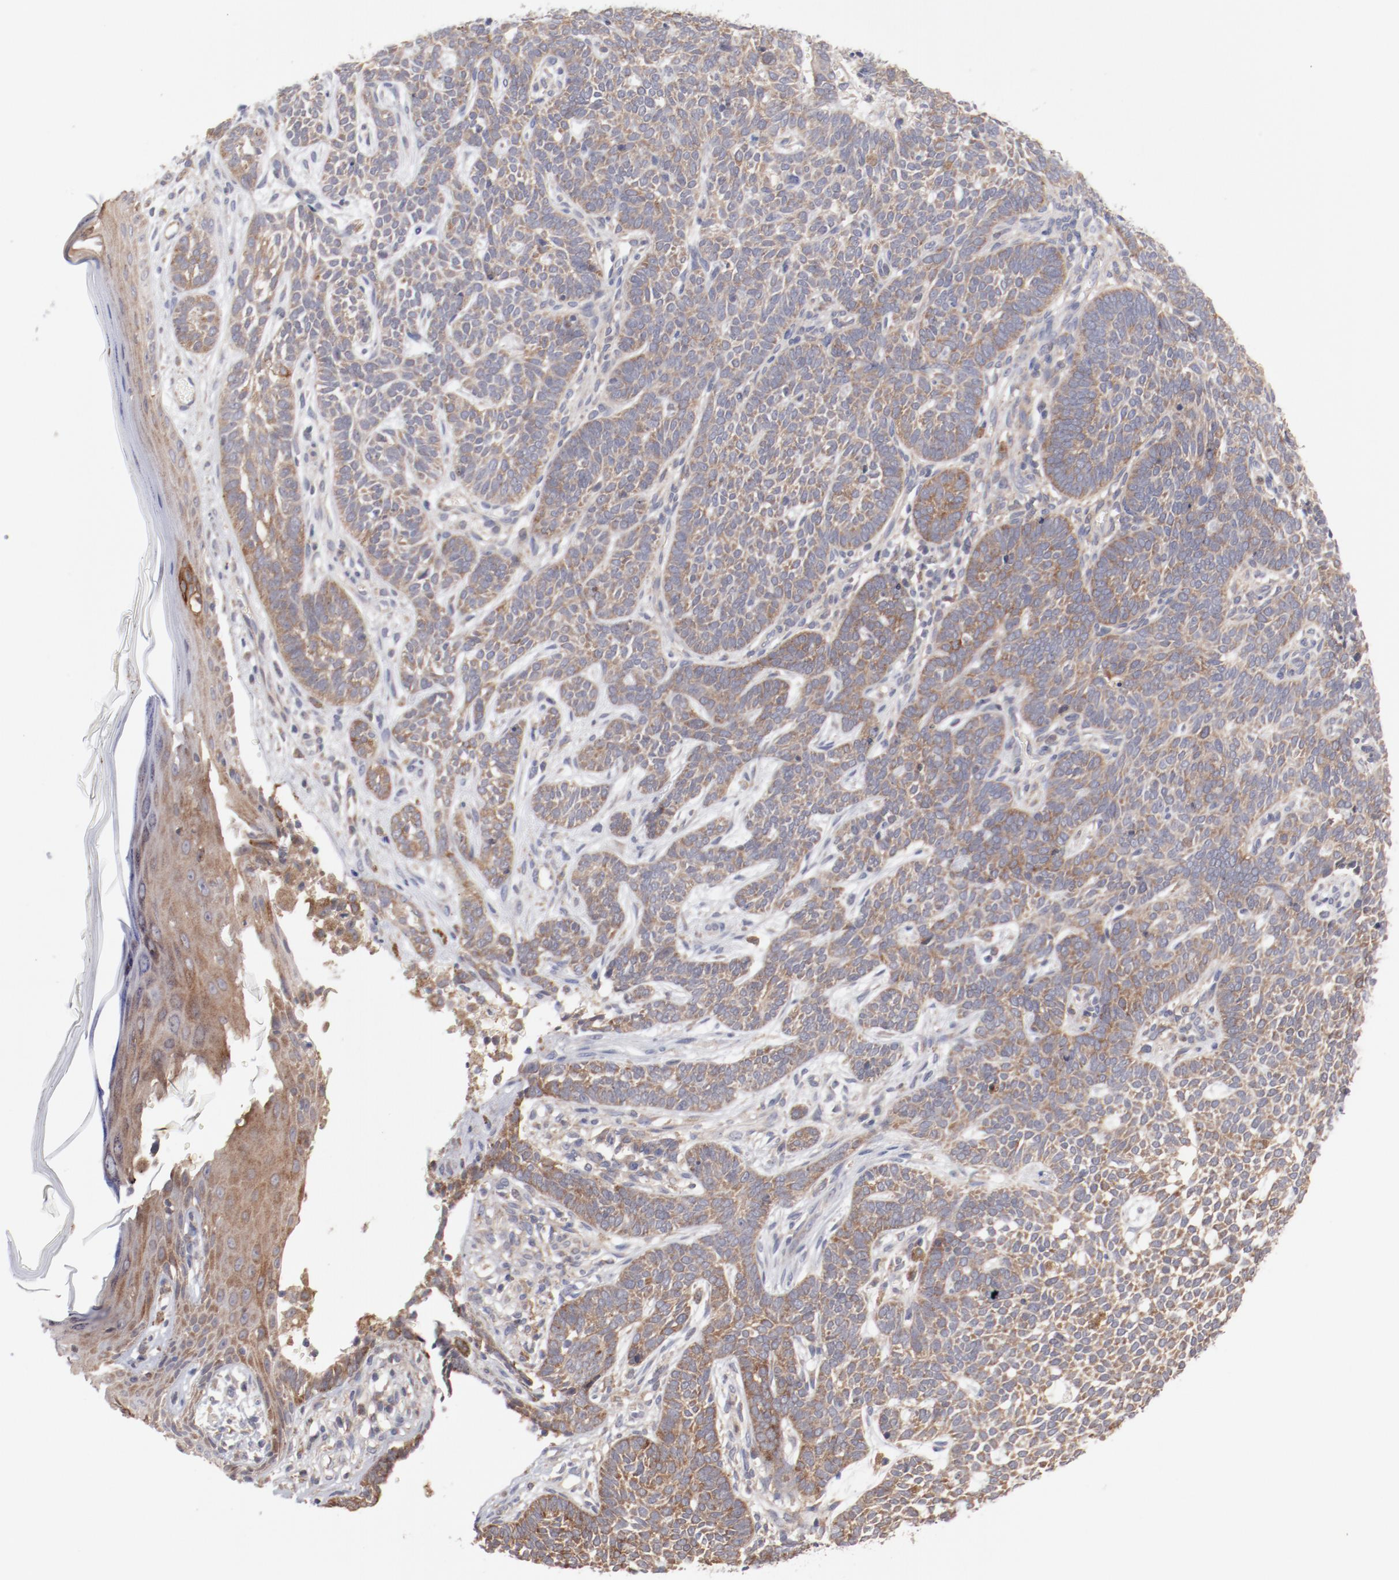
{"staining": {"intensity": "weak", "quantity": ">75%", "location": "cytoplasmic/membranous"}, "tissue": "skin cancer", "cell_type": "Tumor cells", "image_type": "cancer", "snomed": [{"axis": "morphology", "description": "Normal tissue, NOS"}, {"axis": "morphology", "description": "Basal cell carcinoma"}, {"axis": "topography", "description": "Skin"}], "caption": "Weak cytoplasmic/membranous expression is identified in about >75% of tumor cells in basal cell carcinoma (skin). (brown staining indicates protein expression, while blue staining denotes nuclei).", "gene": "PPFIBP2", "patient": {"sex": "male", "age": 87}}